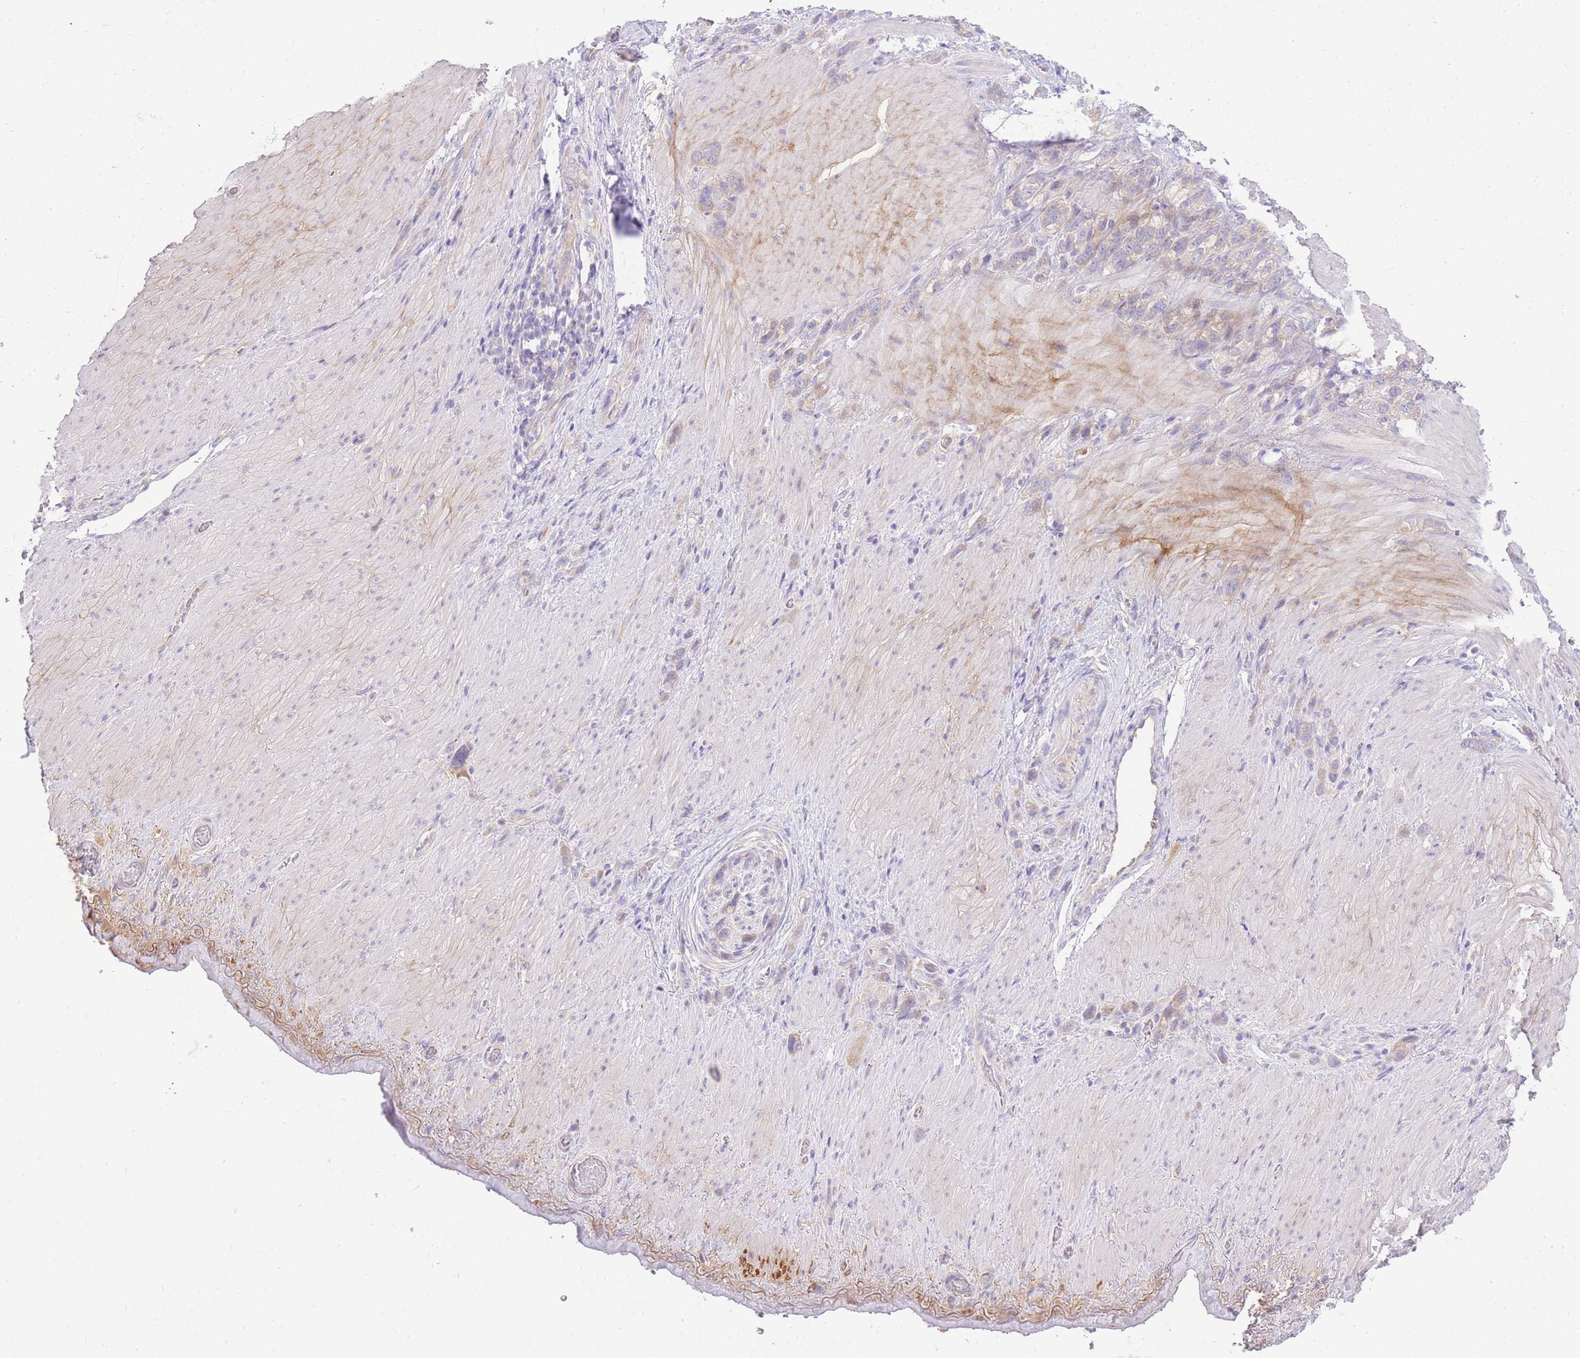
{"staining": {"intensity": "weak", "quantity": "25%-75%", "location": "cytoplasmic/membranous"}, "tissue": "stomach cancer", "cell_type": "Tumor cells", "image_type": "cancer", "snomed": [{"axis": "morphology", "description": "Adenocarcinoma, NOS"}, {"axis": "topography", "description": "Stomach"}], "caption": "A micrograph of stomach cancer stained for a protein shows weak cytoplasmic/membranous brown staining in tumor cells.", "gene": "LIPH", "patient": {"sex": "female", "age": 65}}